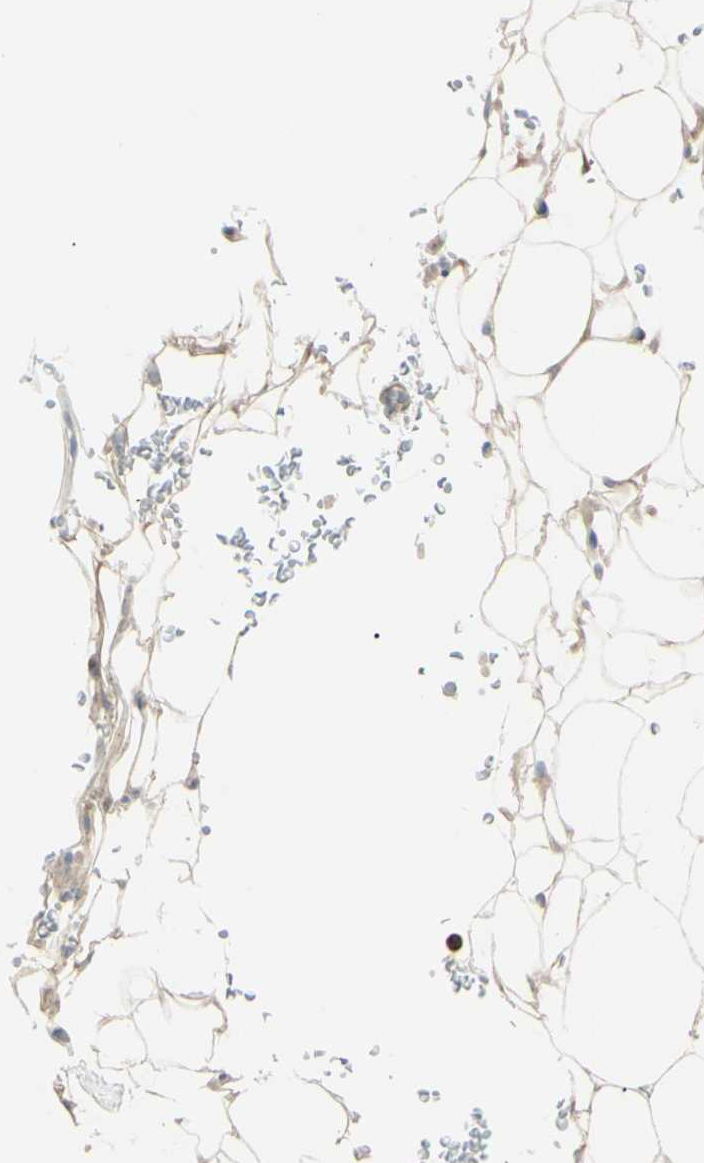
{"staining": {"intensity": "moderate", "quantity": "<25%", "location": "cytoplasmic/membranous"}, "tissue": "adipose tissue", "cell_type": "Adipocytes", "image_type": "normal", "snomed": [{"axis": "morphology", "description": "Normal tissue, NOS"}, {"axis": "topography", "description": "Peripheral nerve tissue"}], "caption": "IHC of normal human adipose tissue exhibits low levels of moderate cytoplasmic/membranous expression in approximately <25% of adipocytes.", "gene": "LMTK2", "patient": {"sex": "male", "age": 70}}